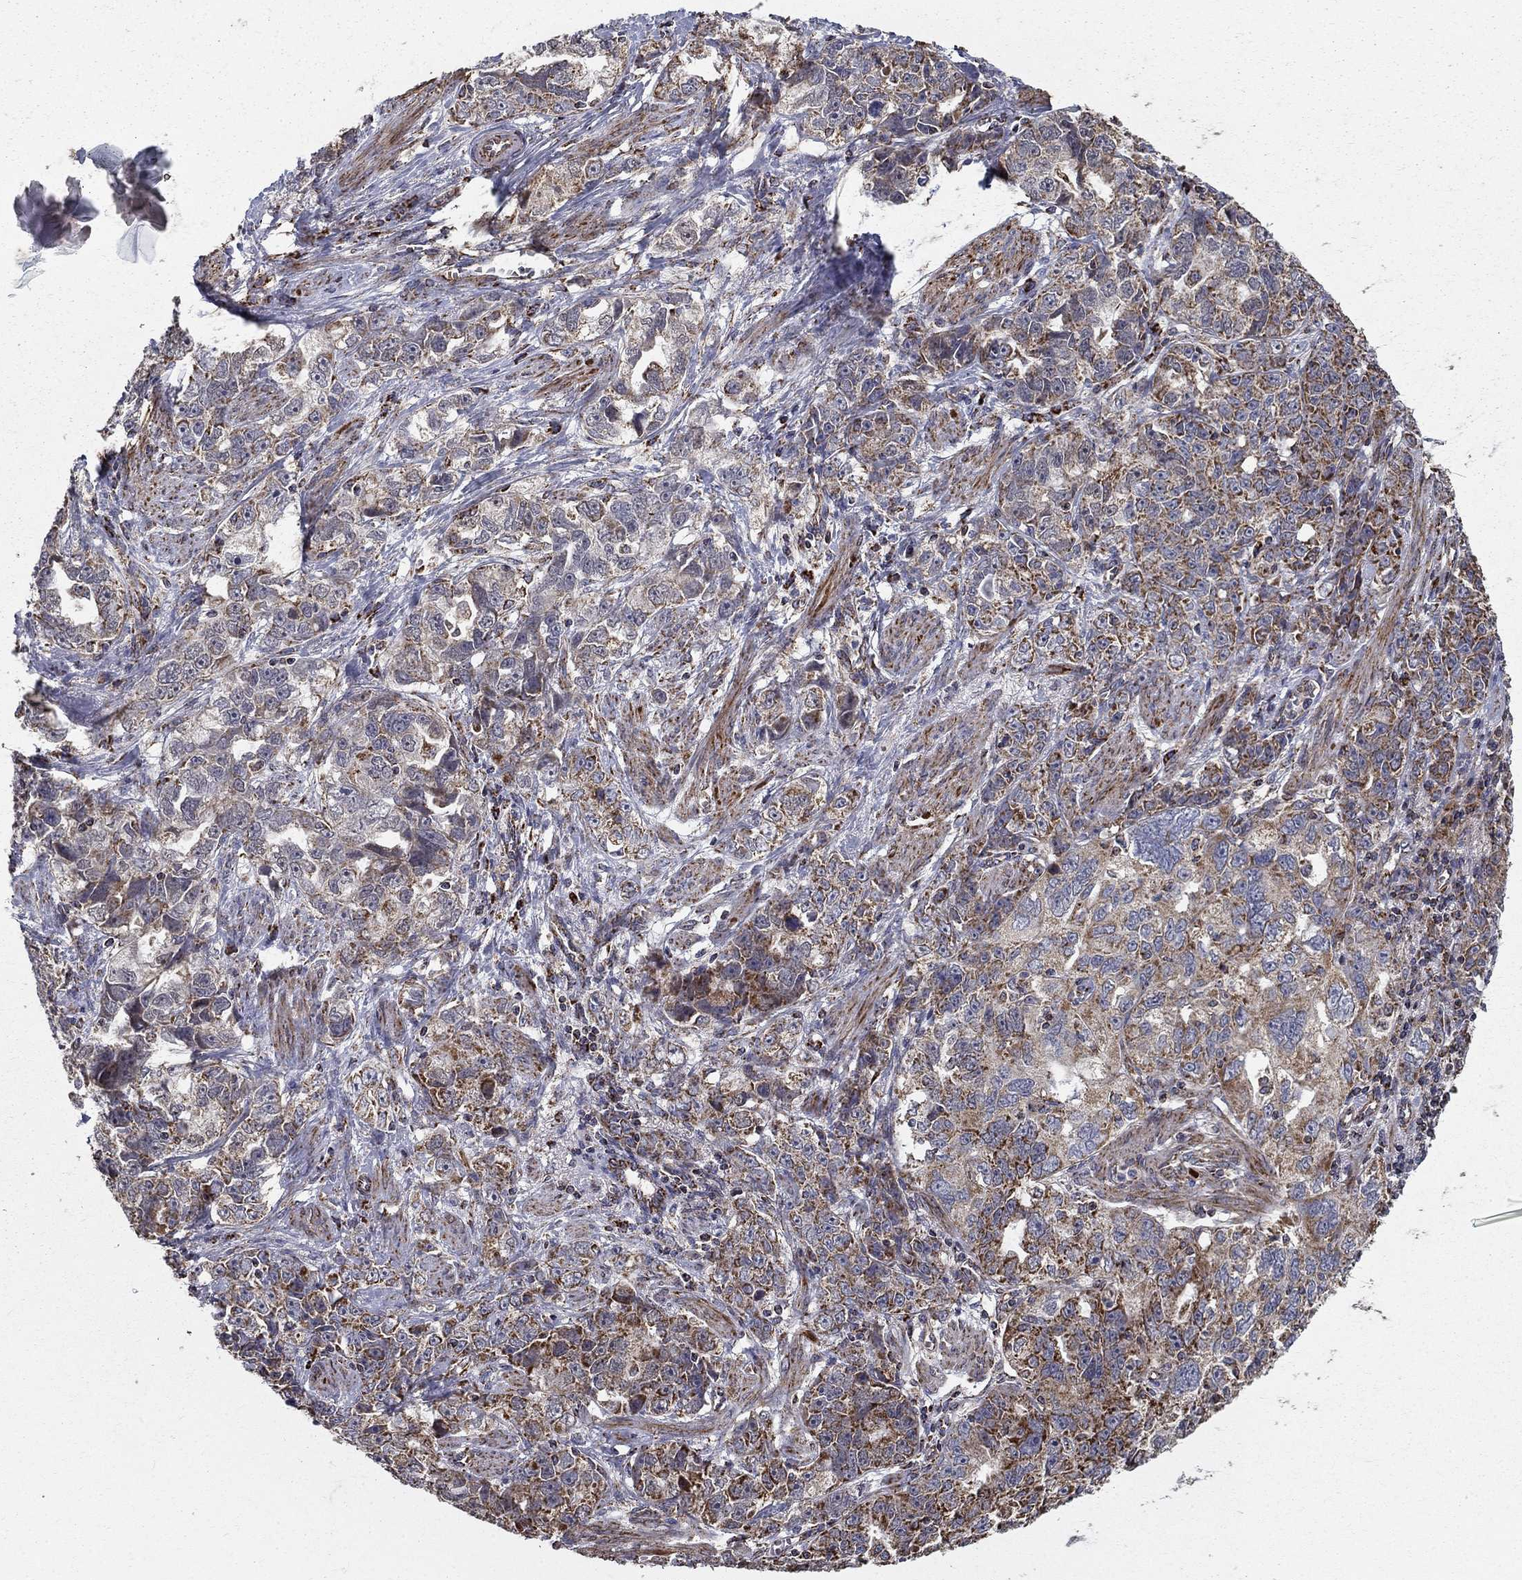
{"staining": {"intensity": "strong", "quantity": "<25%", "location": "cytoplasmic/membranous"}, "tissue": "ovarian cancer", "cell_type": "Tumor cells", "image_type": "cancer", "snomed": [{"axis": "morphology", "description": "Cystadenocarcinoma, serous, NOS"}, {"axis": "topography", "description": "Ovary"}], "caption": "DAB immunohistochemical staining of human serous cystadenocarcinoma (ovarian) shows strong cytoplasmic/membranous protein staining in about <25% of tumor cells. Nuclei are stained in blue.", "gene": "NDUFS8", "patient": {"sex": "female", "age": 51}}